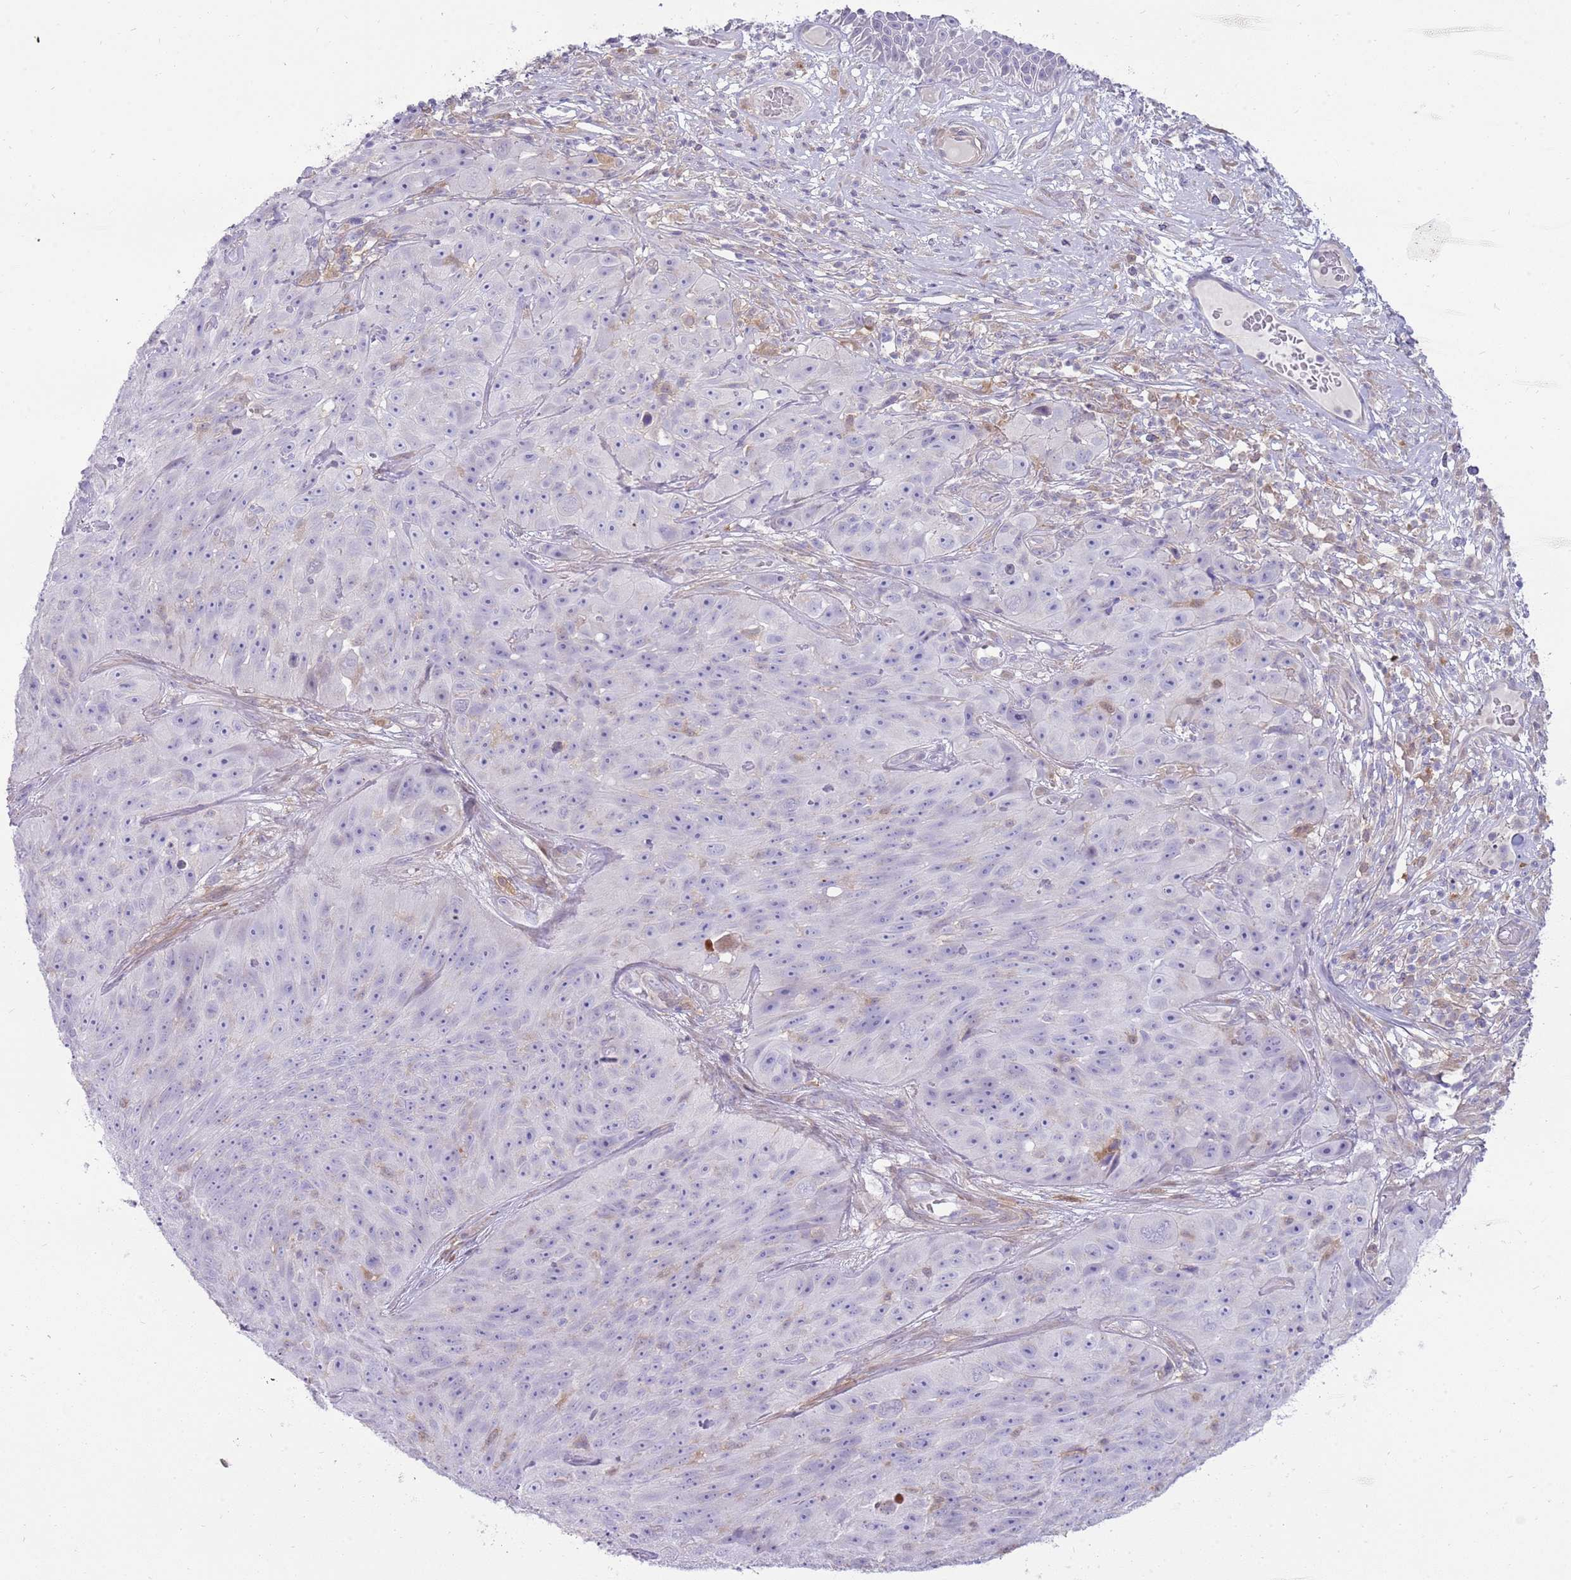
{"staining": {"intensity": "negative", "quantity": "none", "location": "none"}, "tissue": "skin cancer", "cell_type": "Tumor cells", "image_type": "cancer", "snomed": [{"axis": "morphology", "description": "Squamous cell carcinoma, NOS"}, {"axis": "topography", "description": "Skin"}], "caption": "Immunohistochemical staining of skin squamous cell carcinoma reveals no significant positivity in tumor cells.", "gene": "DIPK1C", "patient": {"sex": "female", "age": 87}}